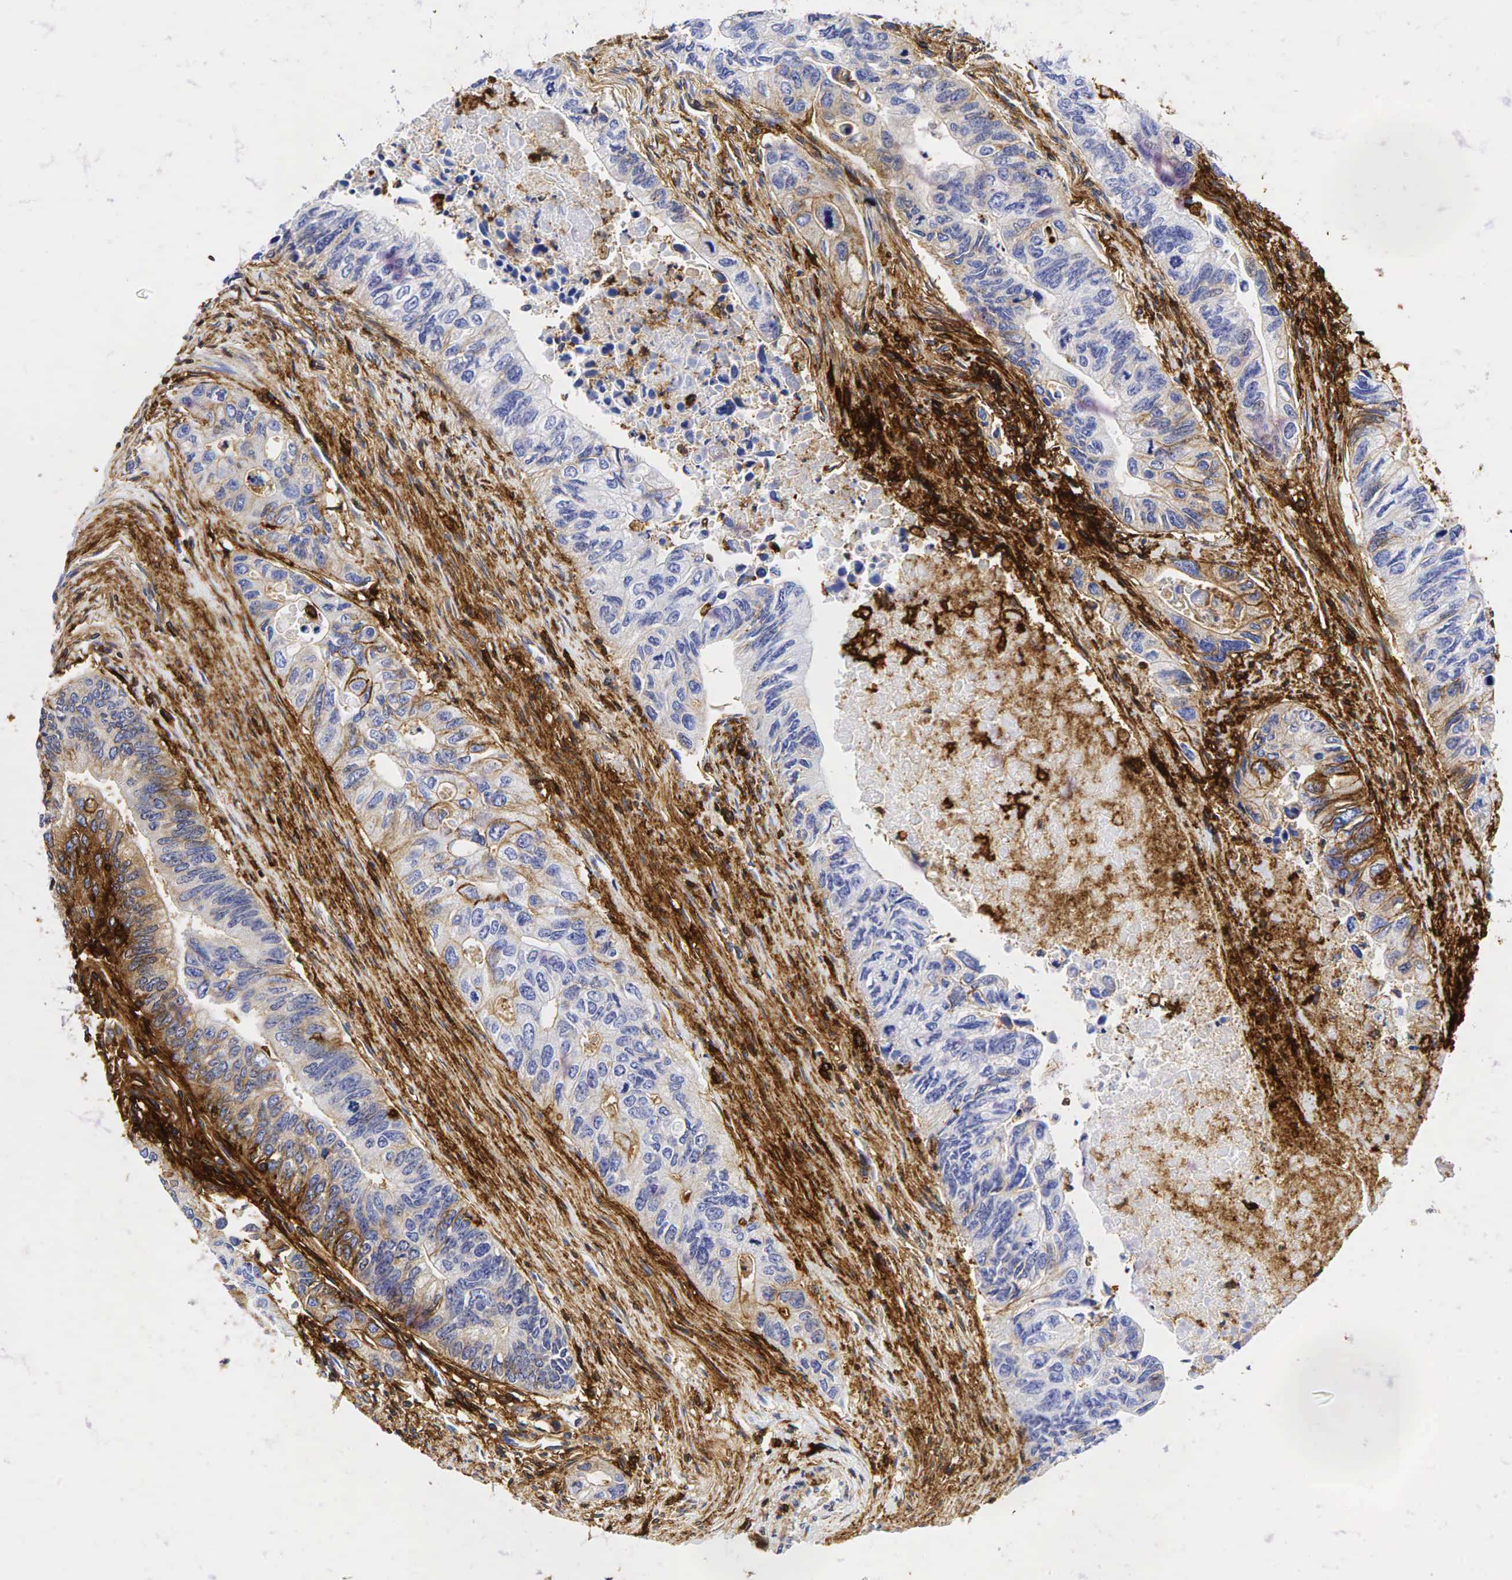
{"staining": {"intensity": "weak", "quantity": "<25%", "location": "cytoplasmic/membranous"}, "tissue": "colorectal cancer", "cell_type": "Tumor cells", "image_type": "cancer", "snomed": [{"axis": "morphology", "description": "Adenocarcinoma, NOS"}, {"axis": "topography", "description": "Colon"}], "caption": "The immunohistochemistry (IHC) photomicrograph has no significant expression in tumor cells of colorectal cancer (adenocarcinoma) tissue.", "gene": "CD44", "patient": {"sex": "female", "age": 11}}